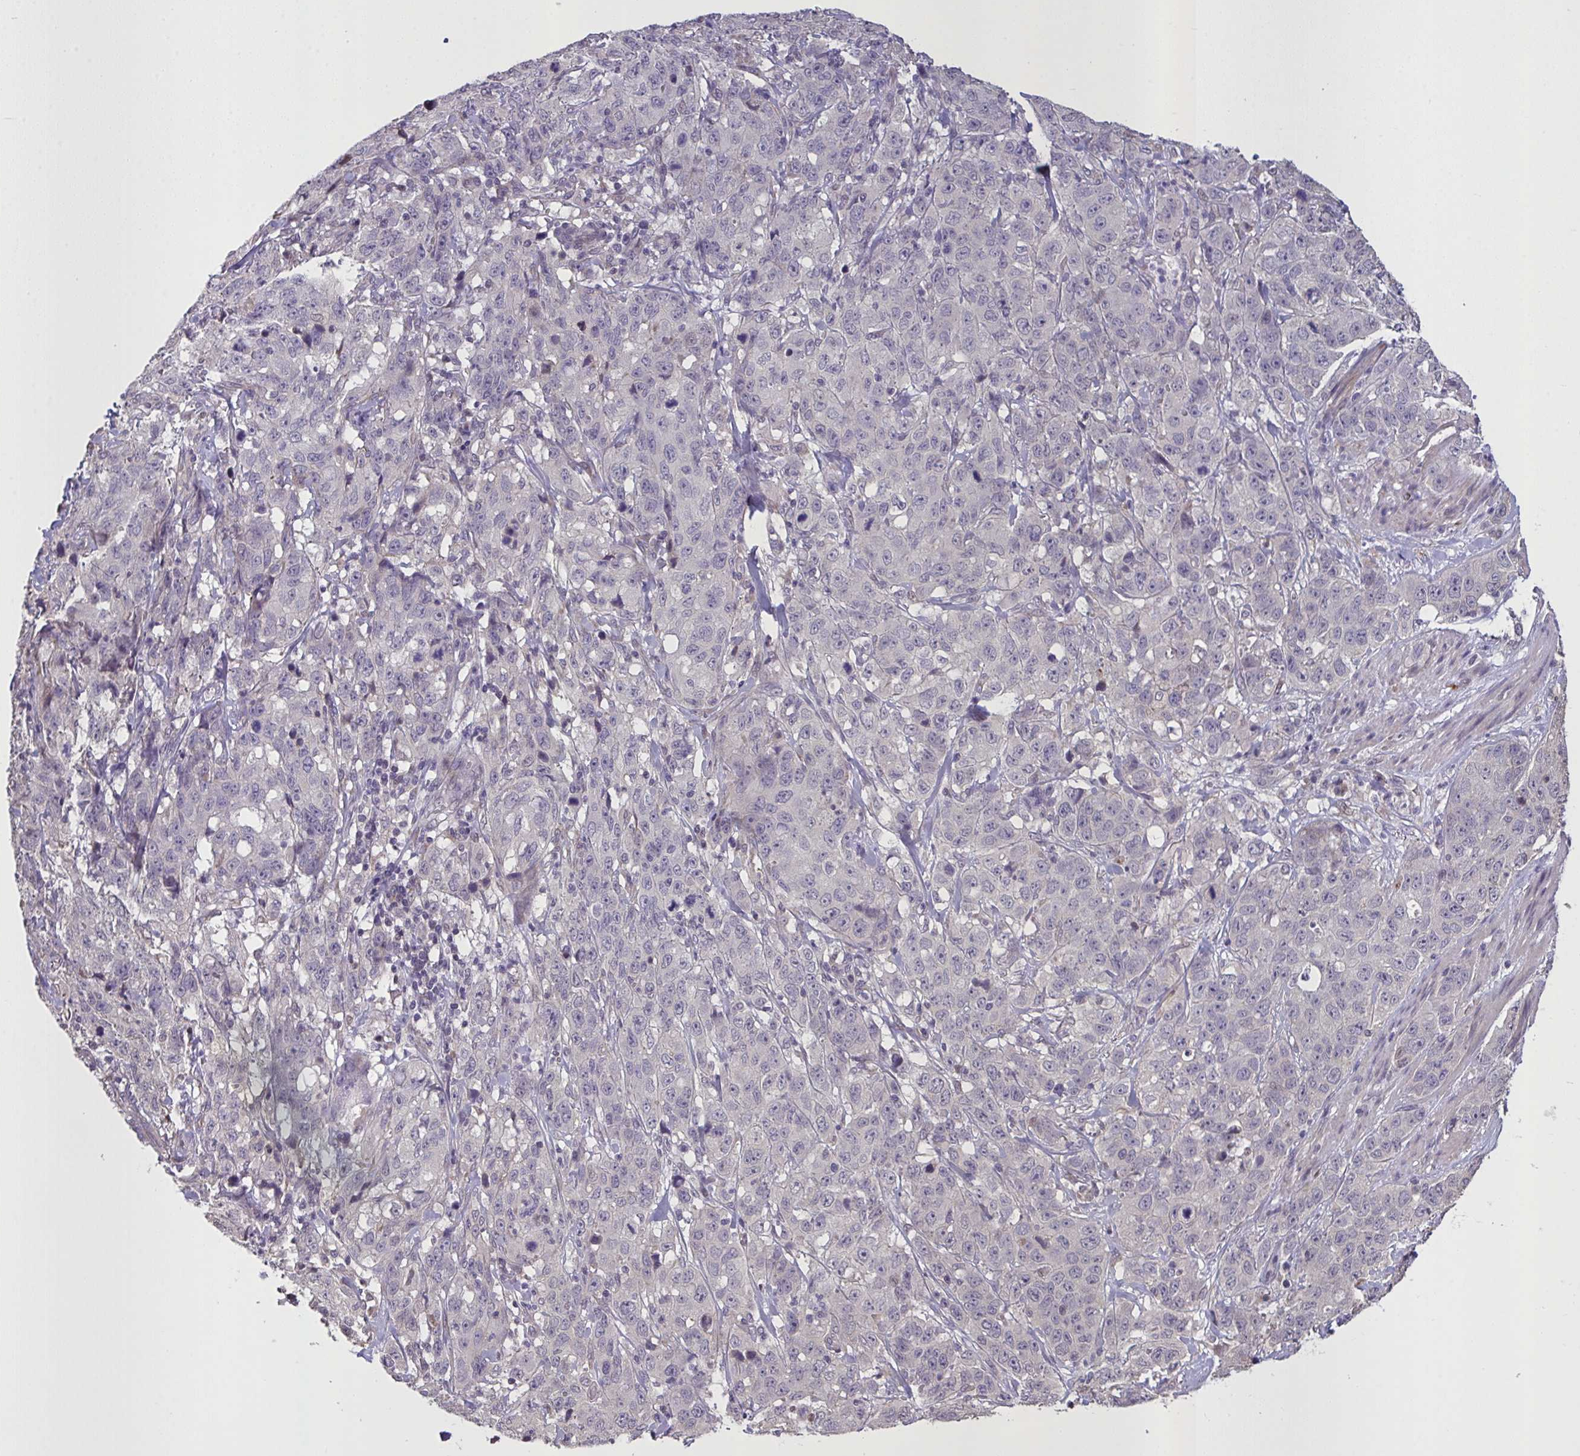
{"staining": {"intensity": "negative", "quantity": "none", "location": "none"}, "tissue": "stomach cancer", "cell_type": "Tumor cells", "image_type": "cancer", "snomed": [{"axis": "morphology", "description": "Adenocarcinoma, NOS"}, {"axis": "topography", "description": "Stomach"}], "caption": "Protein analysis of adenocarcinoma (stomach) exhibits no significant staining in tumor cells.", "gene": "MRGPRX2", "patient": {"sex": "male", "age": 48}}